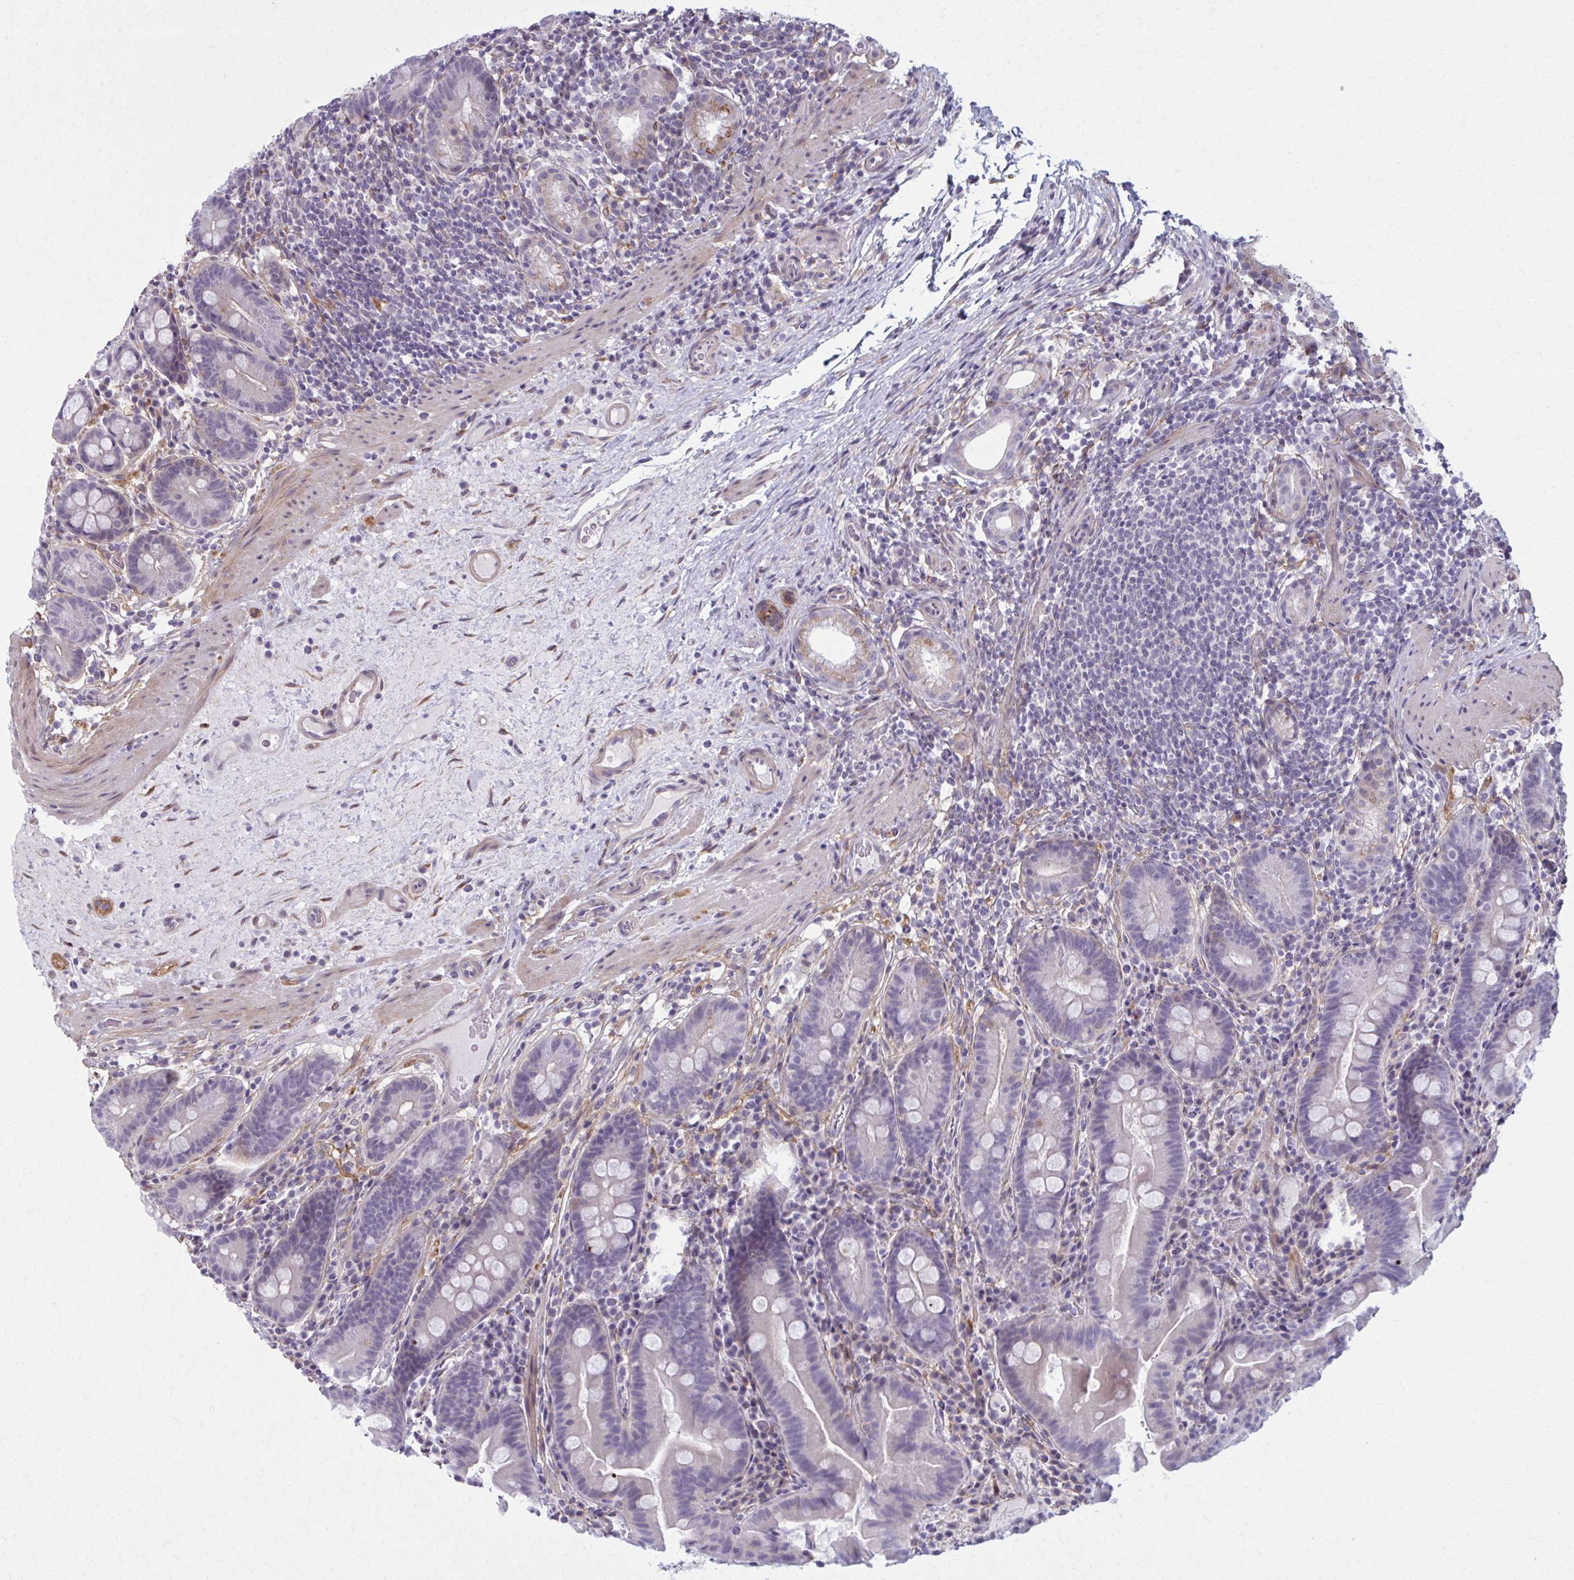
{"staining": {"intensity": "negative", "quantity": "none", "location": "none"}, "tissue": "small intestine", "cell_type": "Glandular cells", "image_type": "normal", "snomed": [{"axis": "morphology", "description": "Normal tissue, NOS"}, {"axis": "topography", "description": "Small intestine"}], "caption": "Immunohistochemistry micrograph of normal small intestine stained for a protein (brown), which displays no positivity in glandular cells.", "gene": "NUMBL", "patient": {"sex": "male", "age": 26}}